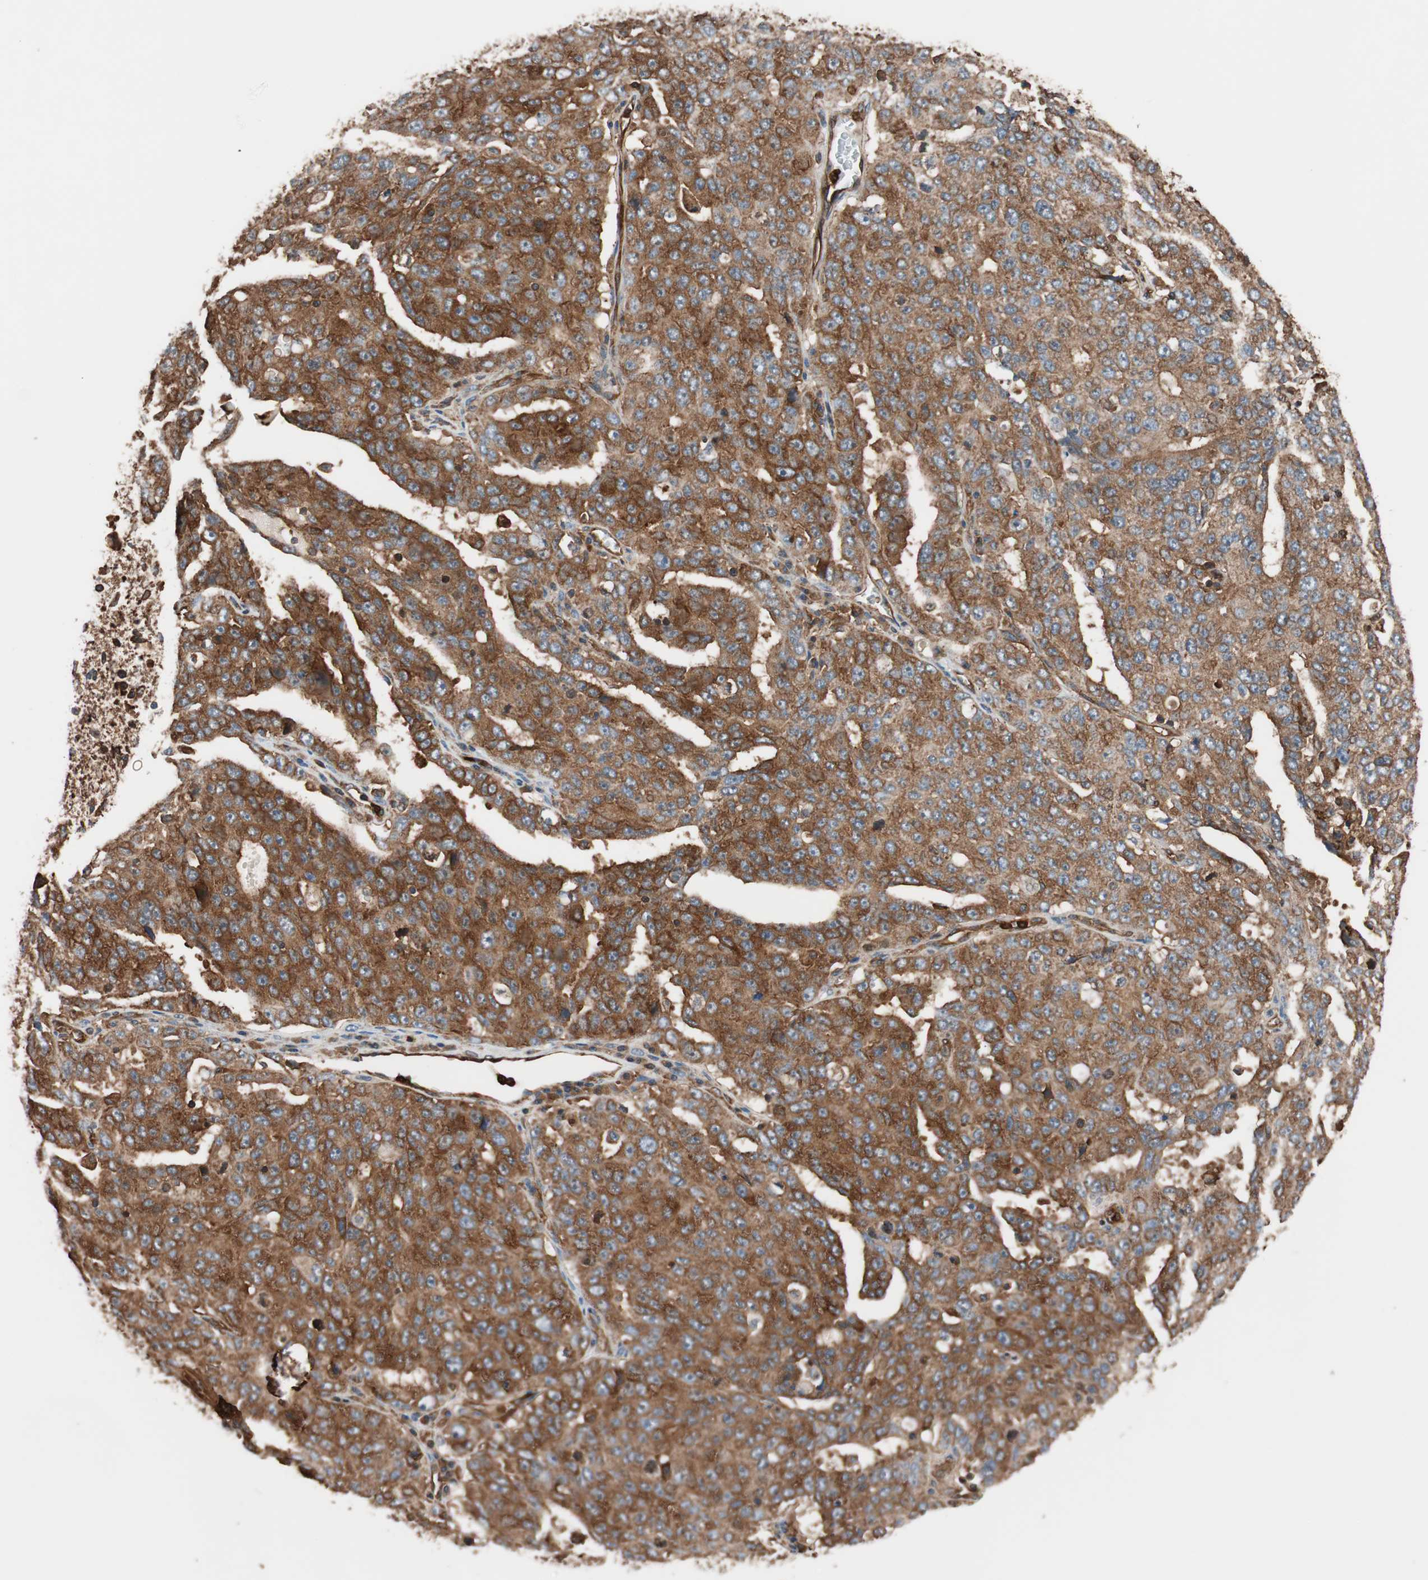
{"staining": {"intensity": "strong", "quantity": ">75%", "location": "cytoplasmic/membranous"}, "tissue": "ovarian cancer", "cell_type": "Tumor cells", "image_type": "cancer", "snomed": [{"axis": "morphology", "description": "Carcinoma, endometroid"}, {"axis": "topography", "description": "Ovary"}], "caption": "IHC (DAB) staining of ovarian cancer (endometroid carcinoma) demonstrates strong cytoplasmic/membranous protein expression in about >75% of tumor cells.", "gene": "VASP", "patient": {"sex": "female", "age": 62}}